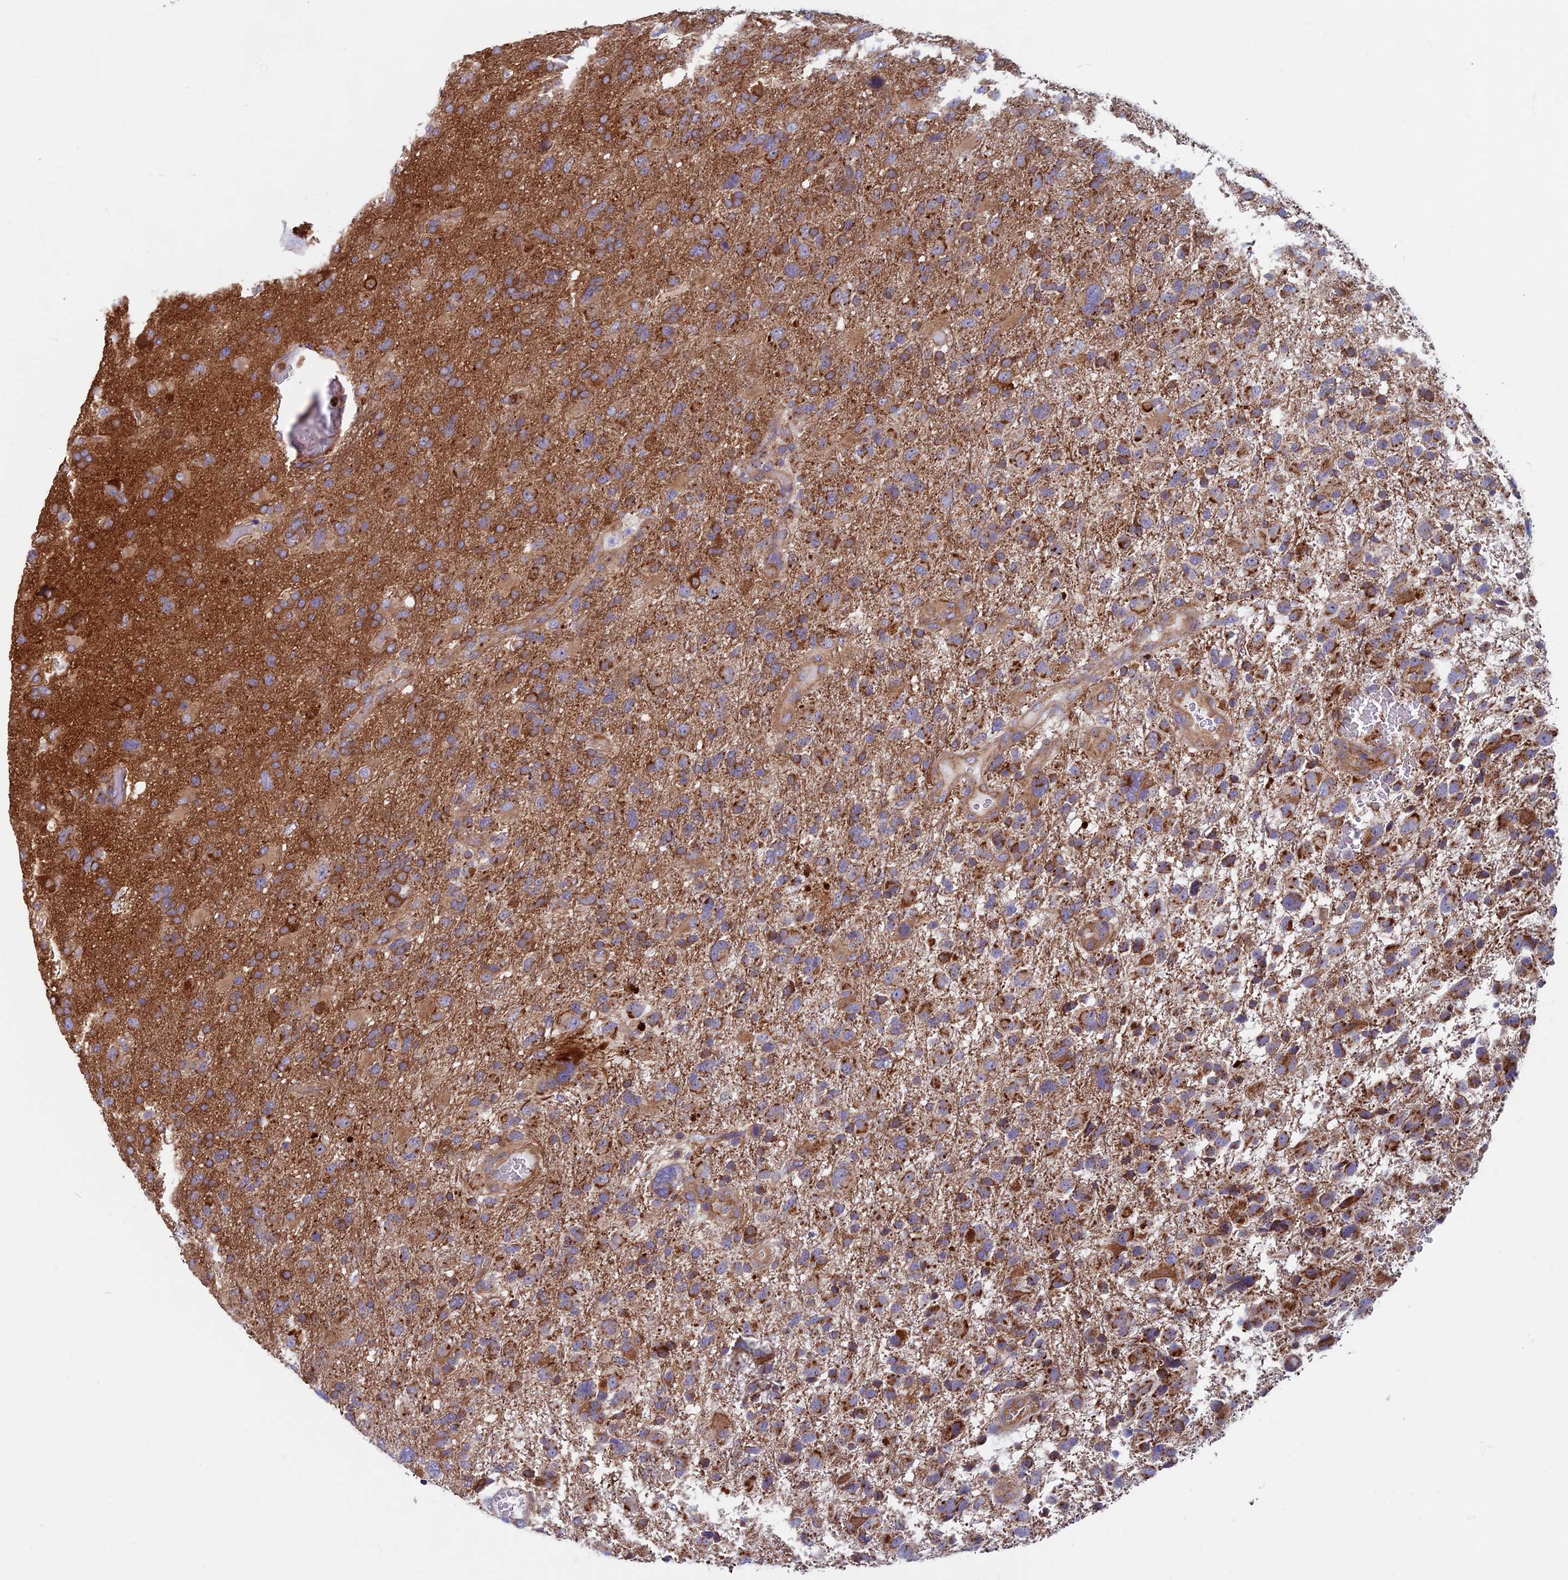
{"staining": {"intensity": "moderate", "quantity": "25%-75%", "location": "cytoplasmic/membranous"}, "tissue": "glioma", "cell_type": "Tumor cells", "image_type": "cancer", "snomed": [{"axis": "morphology", "description": "Glioma, malignant, High grade"}, {"axis": "topography", "description": "Brain"}], "caption": "Malignant glioma (high-grade) stained for a protein reveals moderate cytoplasmic/membranous positivity in tumor cells.", "gene": "DNM1L", "patient": {"sex": "male", "age": 61}}